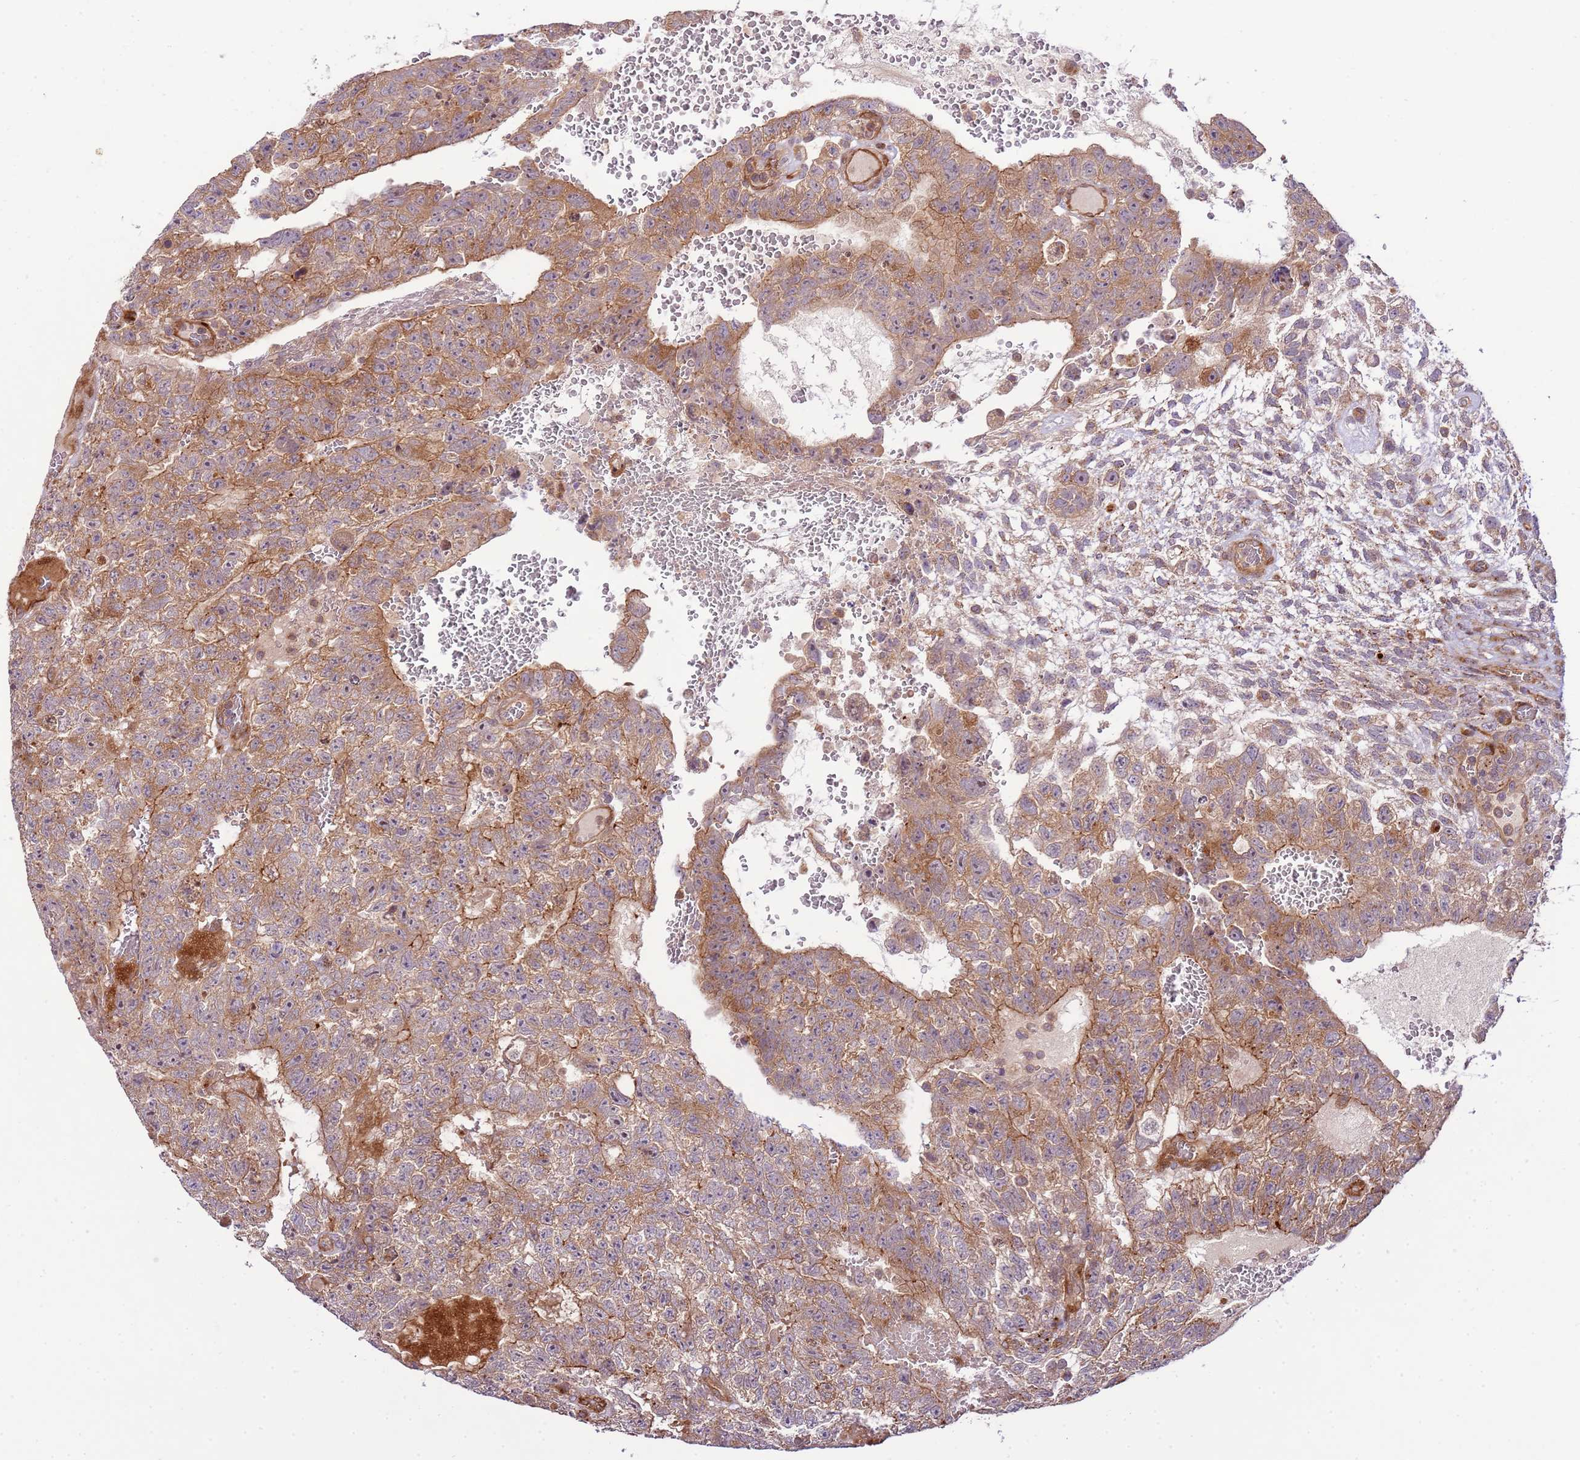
{"staining": {"intensity": "moderate", "quantity": "<25%", "location": "cytoplasmic/membranous"}, "tissue": "testis cancer", "cell_type": "Tumor cells", "image_type": "cancer", "snomed": [{"axis": "morphology", "description": "Carcinoma, Embryonal, NOS"}, {"axis": "topography", "description": "Testis"}], "caption": "The immunohistochemical stain shows moderate cytoplasmic/membranous staining in tumor cells of testis embryonal carcinoma tissue. Immunohistochemistry stains the protein in brown and the nuclei are stained blue.", "gene": "ZNF624", "patient": {"sex": "male", "age": 26}}